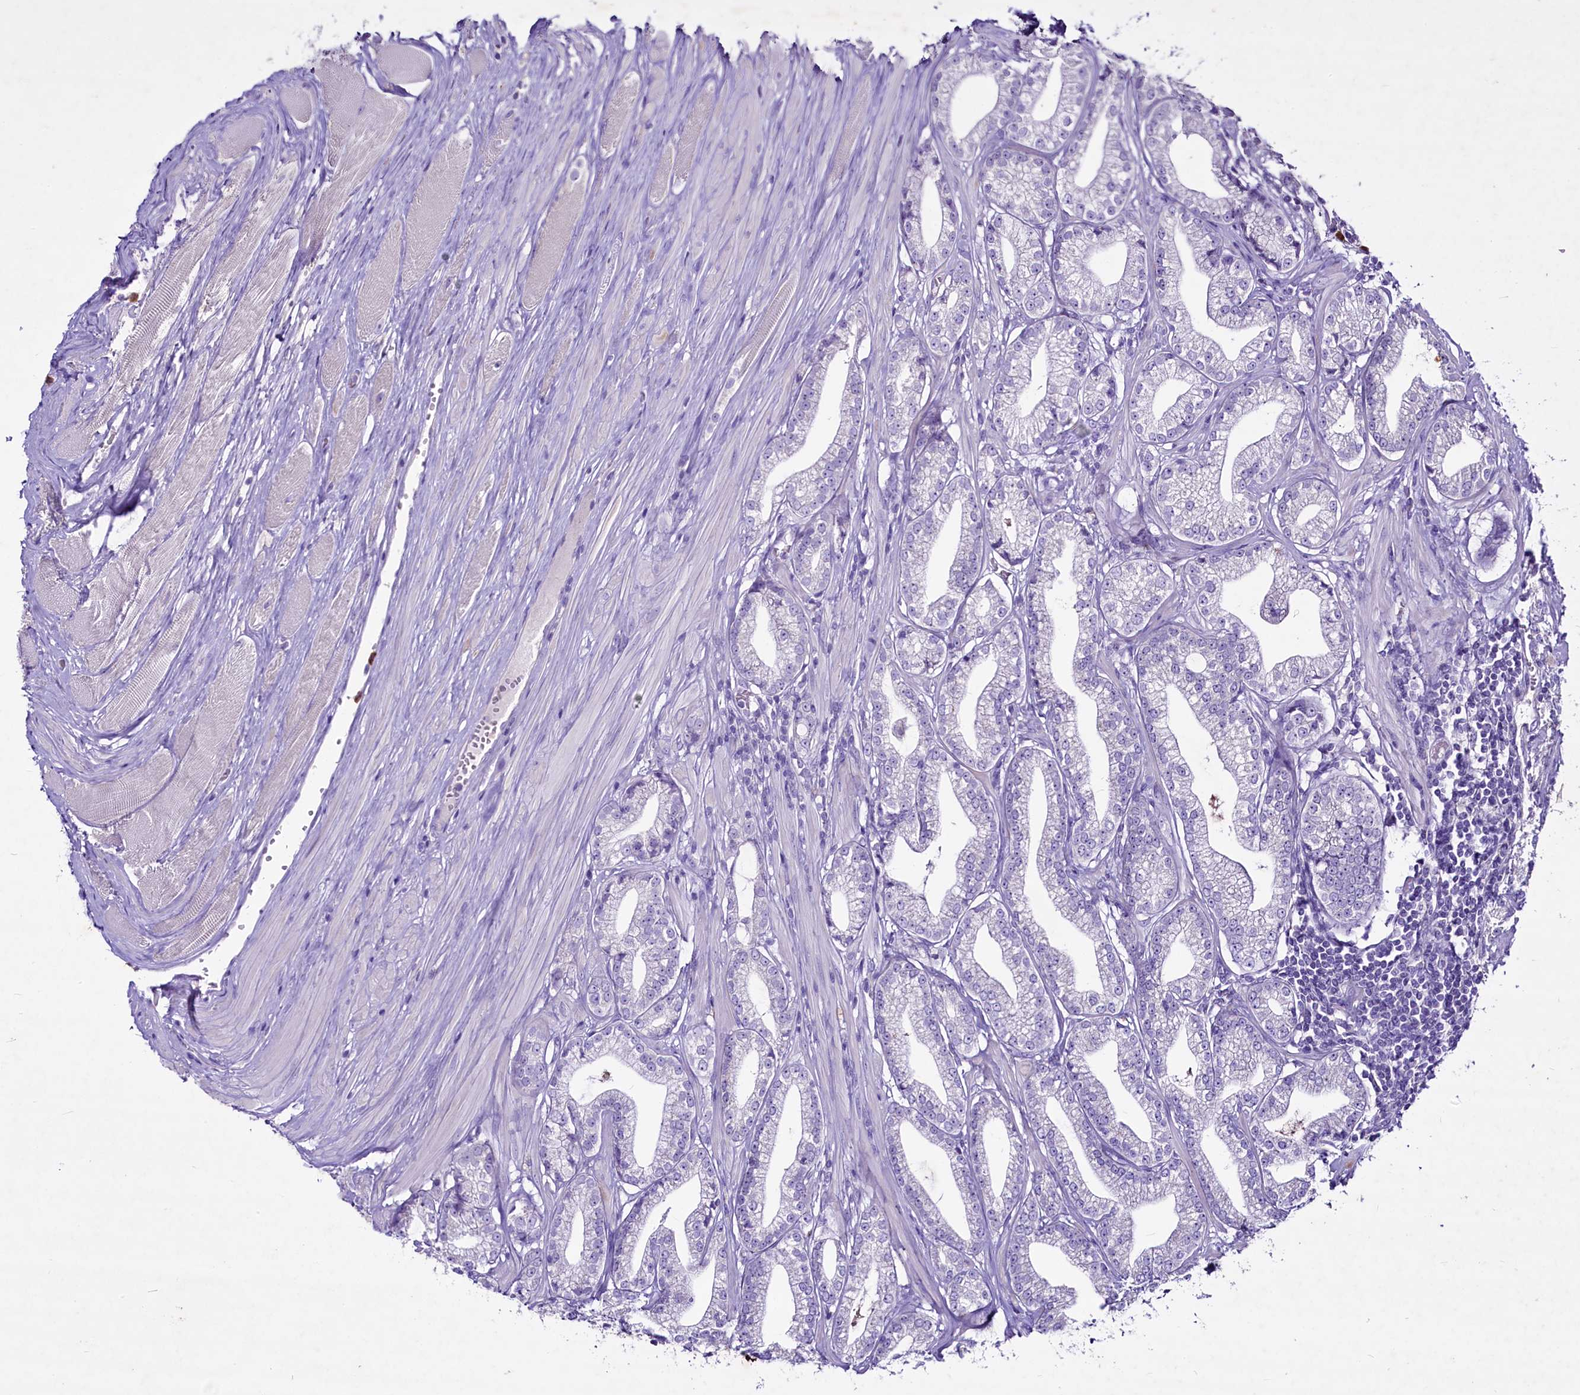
{"staining": {"intensity": "negative", "quantity": "none", "location": "none"}, "tissue": "prostate cancer", "cell_type": "Tumor cells", "image_type": "cancer", "snomed": [{"axis": "morphology", "description": "Adenocarcinoma, High grade"}, {"axis": "topography", "description": "Prostate"}], "caption": "Immunohistochemical staining of prostate cancer exhibits no significant positivity in tumor cells. (IHC, brightfield microscopy, high magnification).", "gene": "FAM209B", "patient": {"sex": "male", "age": 67}}